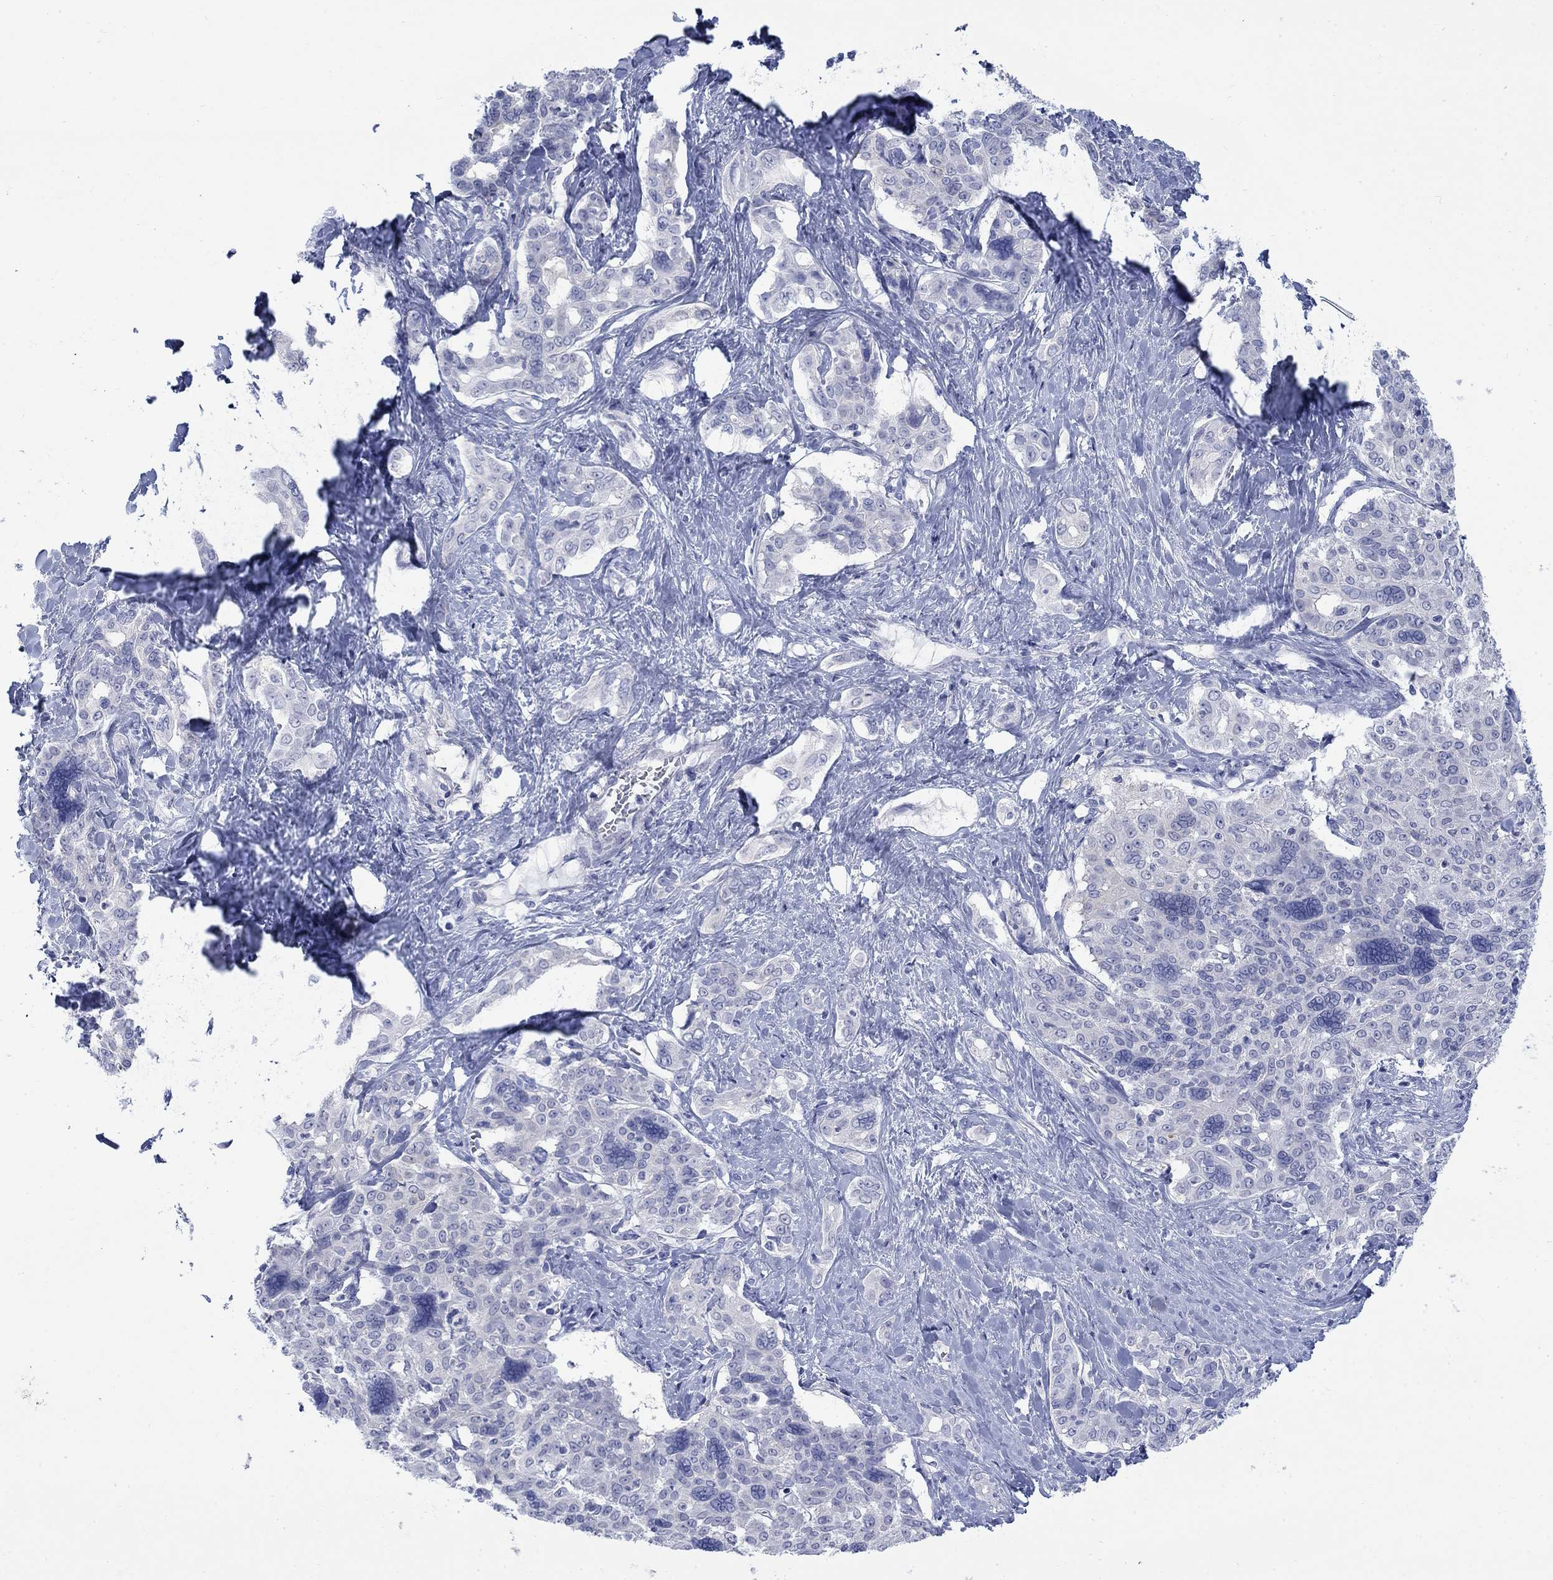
{"staining": {"intensity": "negative", "quantity": "none", "location": "none"}, "tissue": "liver cancer", "cell_type": "Tumor cells", "image_type": "cancer", "snomed": [{"axis": "morphology", "description": "Cholangiocarcinoma"}, {"axis": "topography", "description": "Liver"}], "caption": "Immunohistochemical staining of cholangiocarcinoma (liver) displays no significant staining in tumor cells. Nuclei are stained in blue.", "gene": "IGF2BP3", "patient": {"sex": "female", "age": 47}}